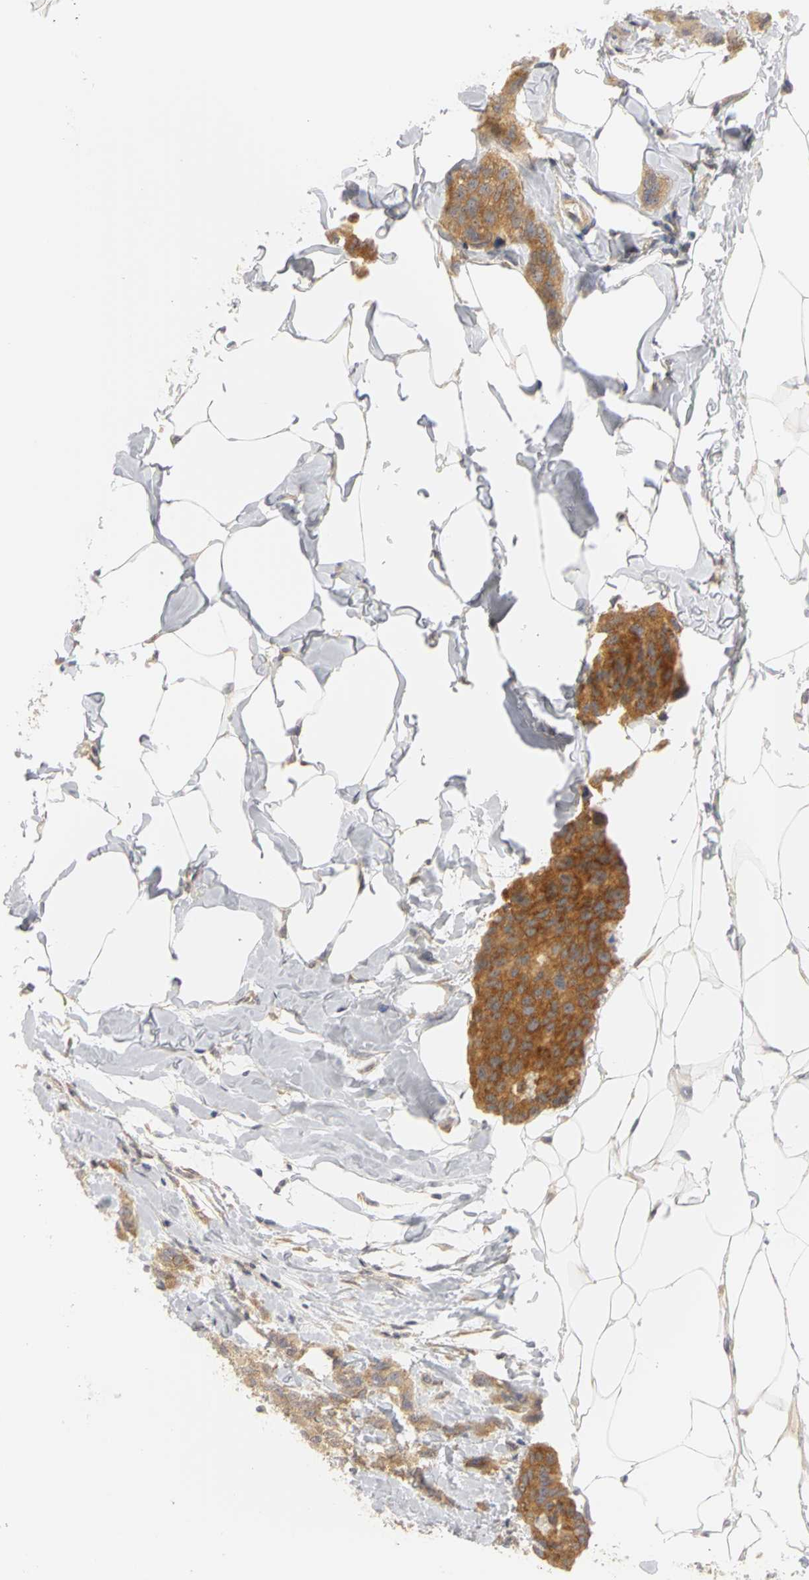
{"staining": {"intensity": "moderate", "quantity": ">75%", "location": "cytoplasmic/membranous"}, "tissue": "breast cancer", "cell_type": "Tumor cells", "image_type": "cancer", "snomed": [{"axis": "morphology", "description": "Normal tissue, NOS"}, {"axis": "morphology", "description": "Duct carcinoma"}, {"axis": "topography", "description": "Breast"}], "caption": "IHC (DAB) staining of breast infiltrating ductal carcinoma shows moderate cytoplasmic/membranous protein expression in approximately >75% of tumor cells. Immunohistochemistry stains the protein of interest in brown and the nuclei are stained blue.", "gene": "IRAK1", "patient": {"sex": "female", "age": 50}}